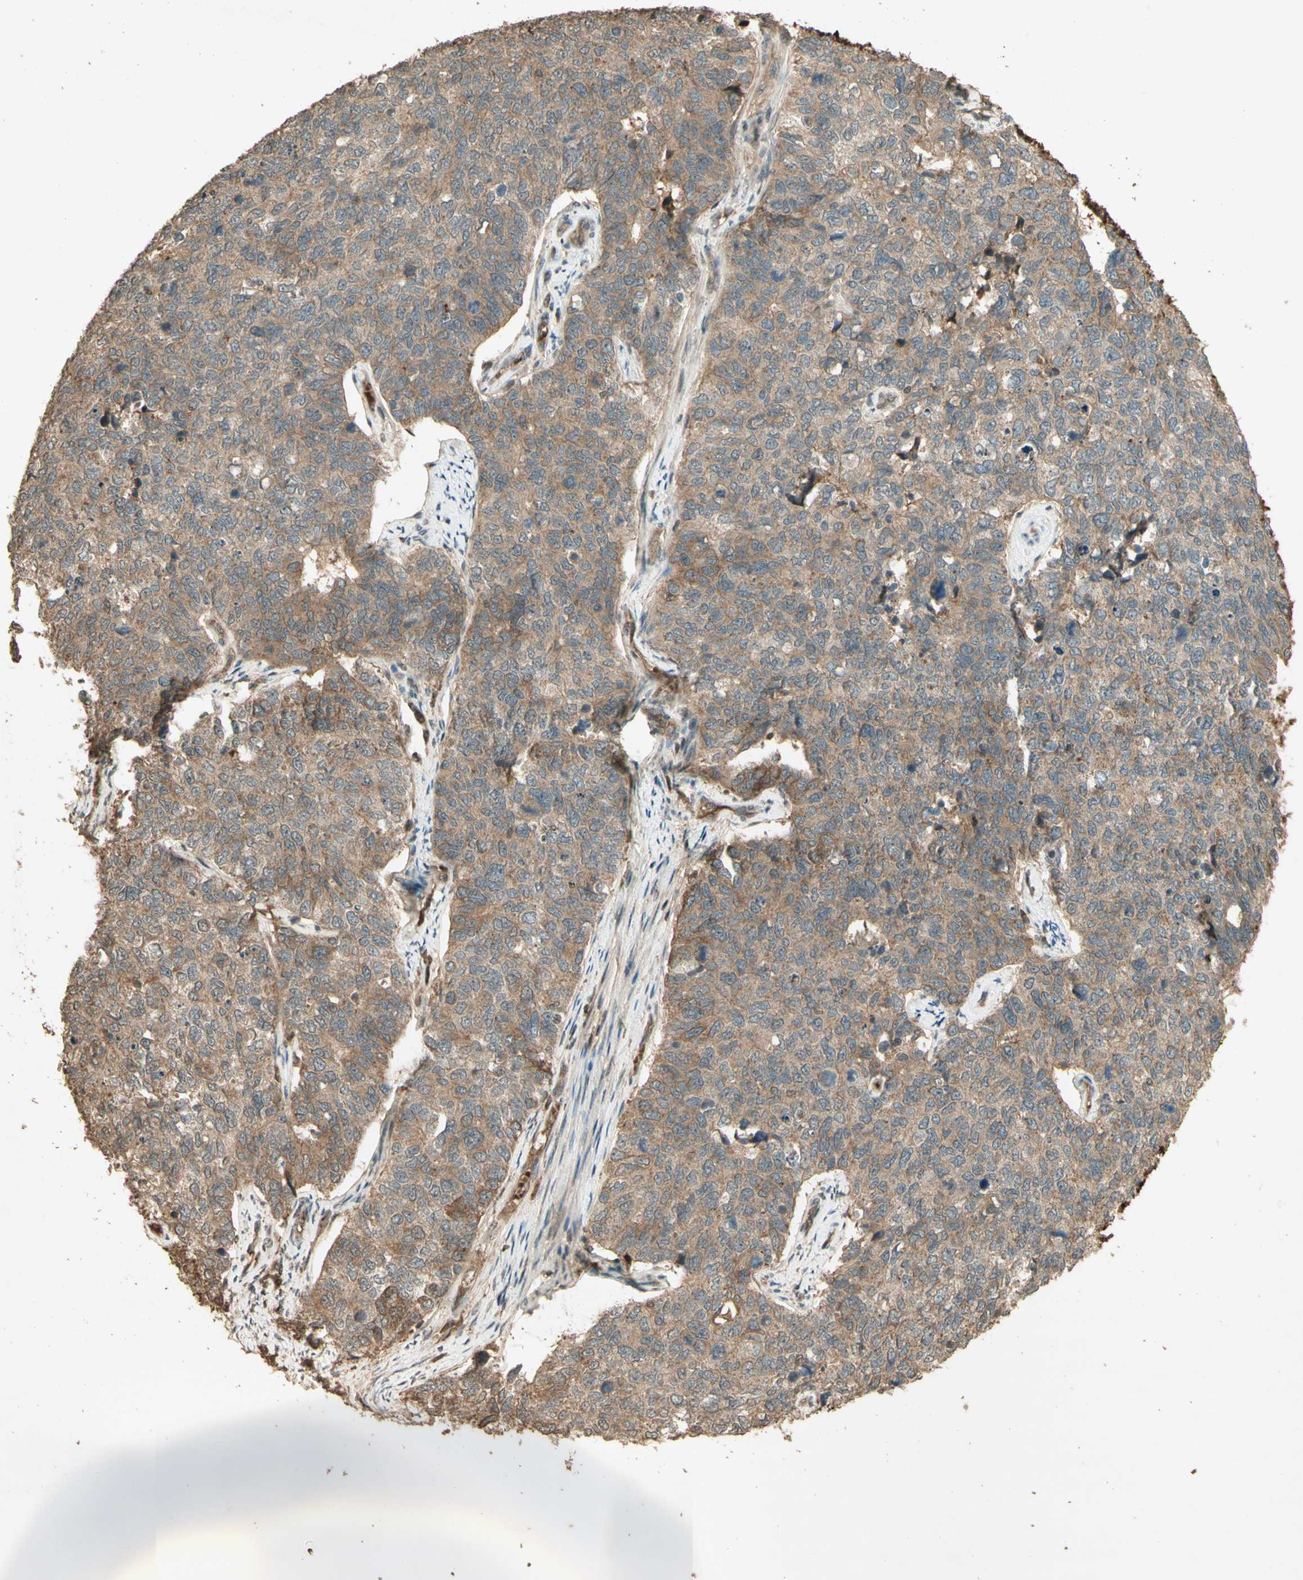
{"staining": {"intensity": "moderate", "quantity": ">75%", "location": "cytoplasmic/membranous"}, "tissue": "cervical cancer", "cell_type": "Tumor cells", "image_type": "cancer", "snomed": [{"axis": "morphology", "description": "Squamous cell carcinoma, NOS"}, {"axis": "topography", "description": "Cervix"}], "caption": "Cervical cancer was stained to show a protein in brown. There is medium levels of moderate cytoplasmic/membranous staining in approximately >75% of tumor cells.", "gene": "SMAD9", "patient": {"sex": "female", "age": 63}}